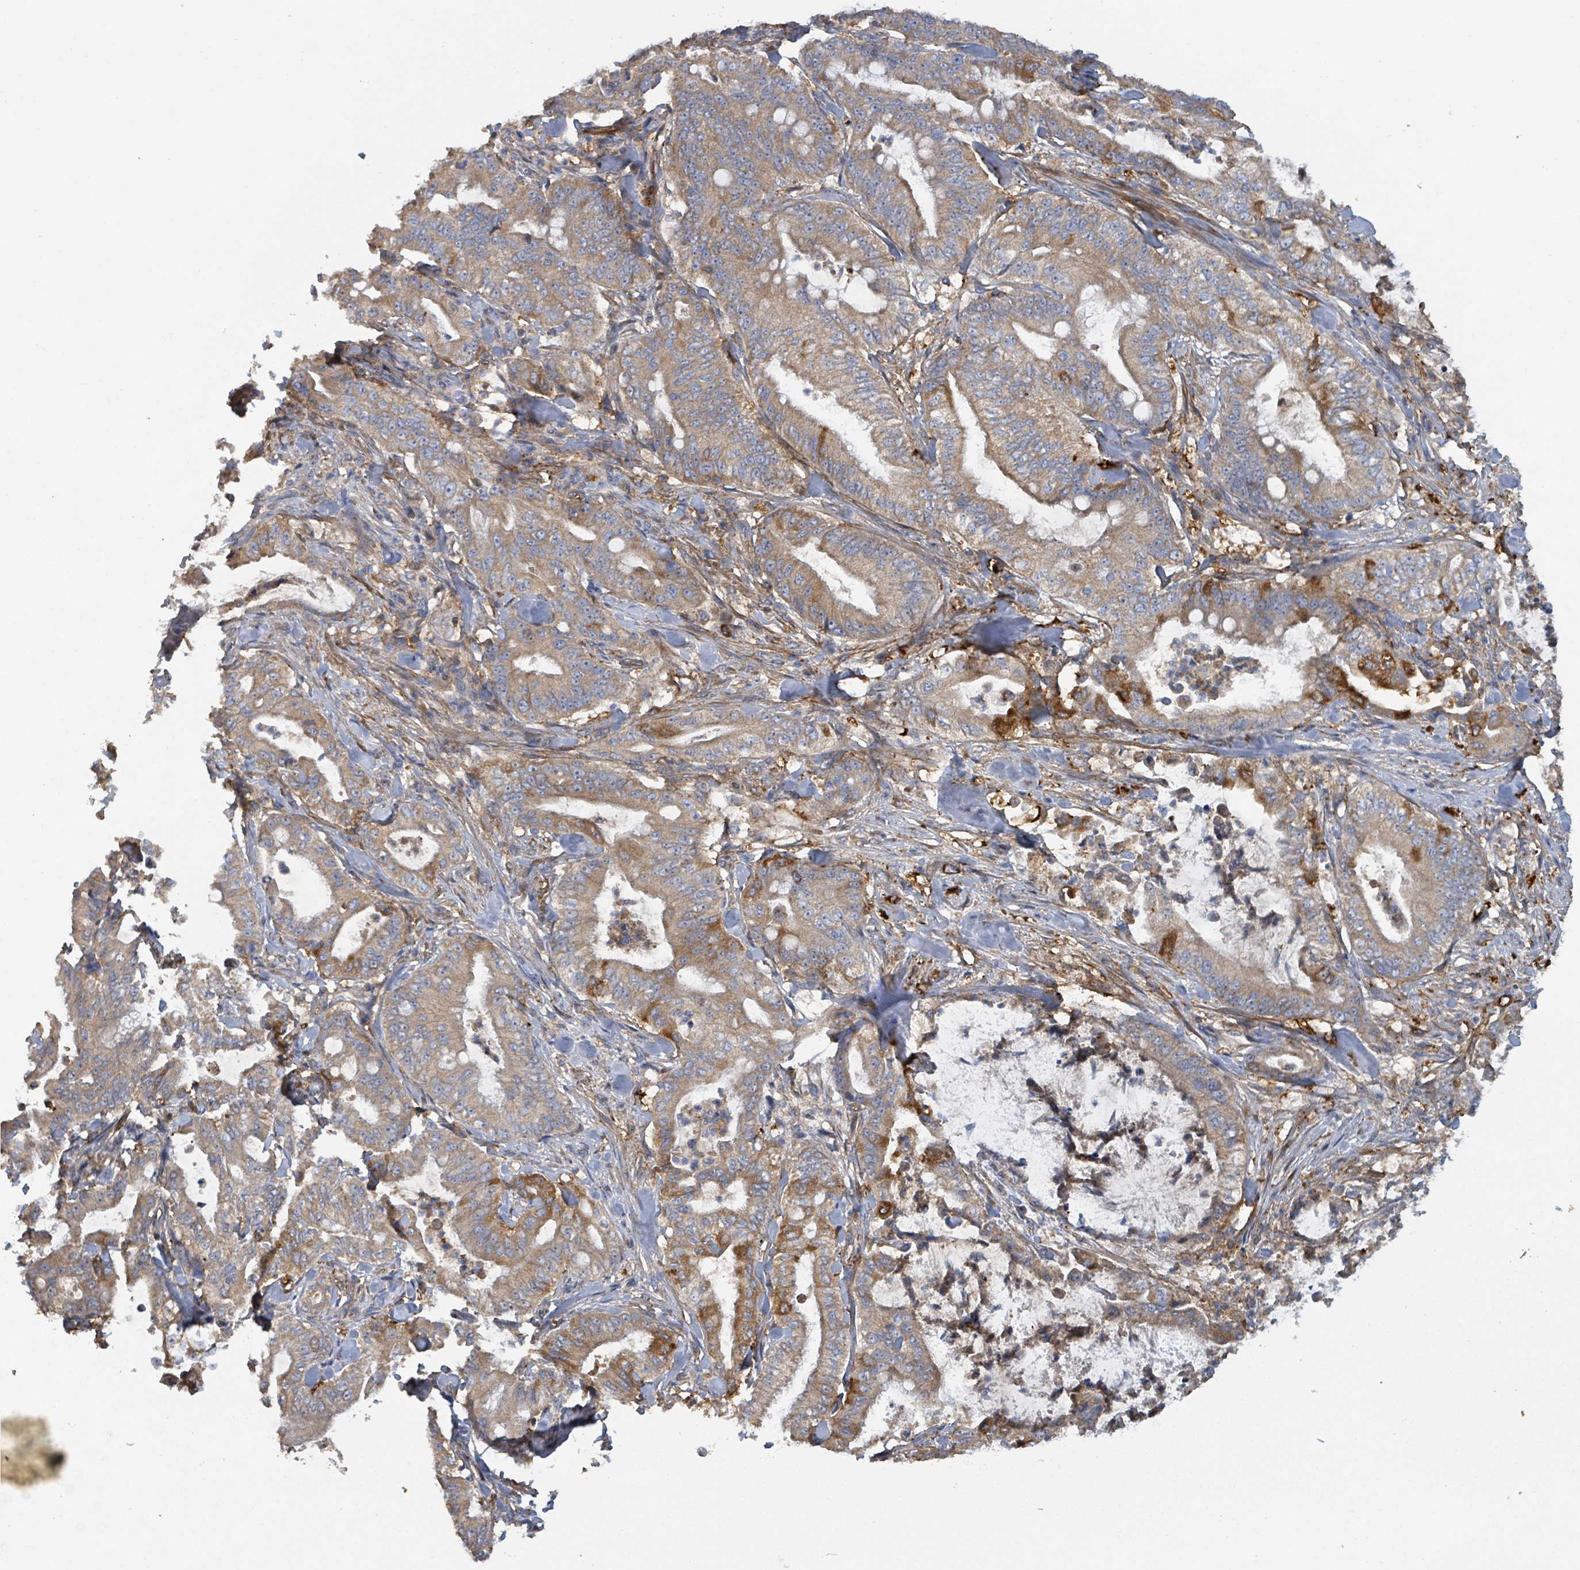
{"staining": {"intensity": "moderate", "quantity": ">75%", "location": "cytoplasmic/membranous"}, "tissue": "pancreatic cancer", "cell_type": "Tumor cells", "image_type": "cancer", "snomed": [{"axis": "morphology", "description": "Adenocarcinoma, NOS"}, {"axis": "topography", "description": "Pancreas"}], "caption": "IHC photomicrograph of neoplastic tissue: human pancreatic cancer (adenocarcinoma) stained using IHC displays medium levels of moderate protein expression localized specifically in the cytoplasmic/membranous of tumor cells, appearing as a cytoplasmic/membranous brown color.", "gene": "PLAAT1", "patient": {"sex": "male", "age": 71}}